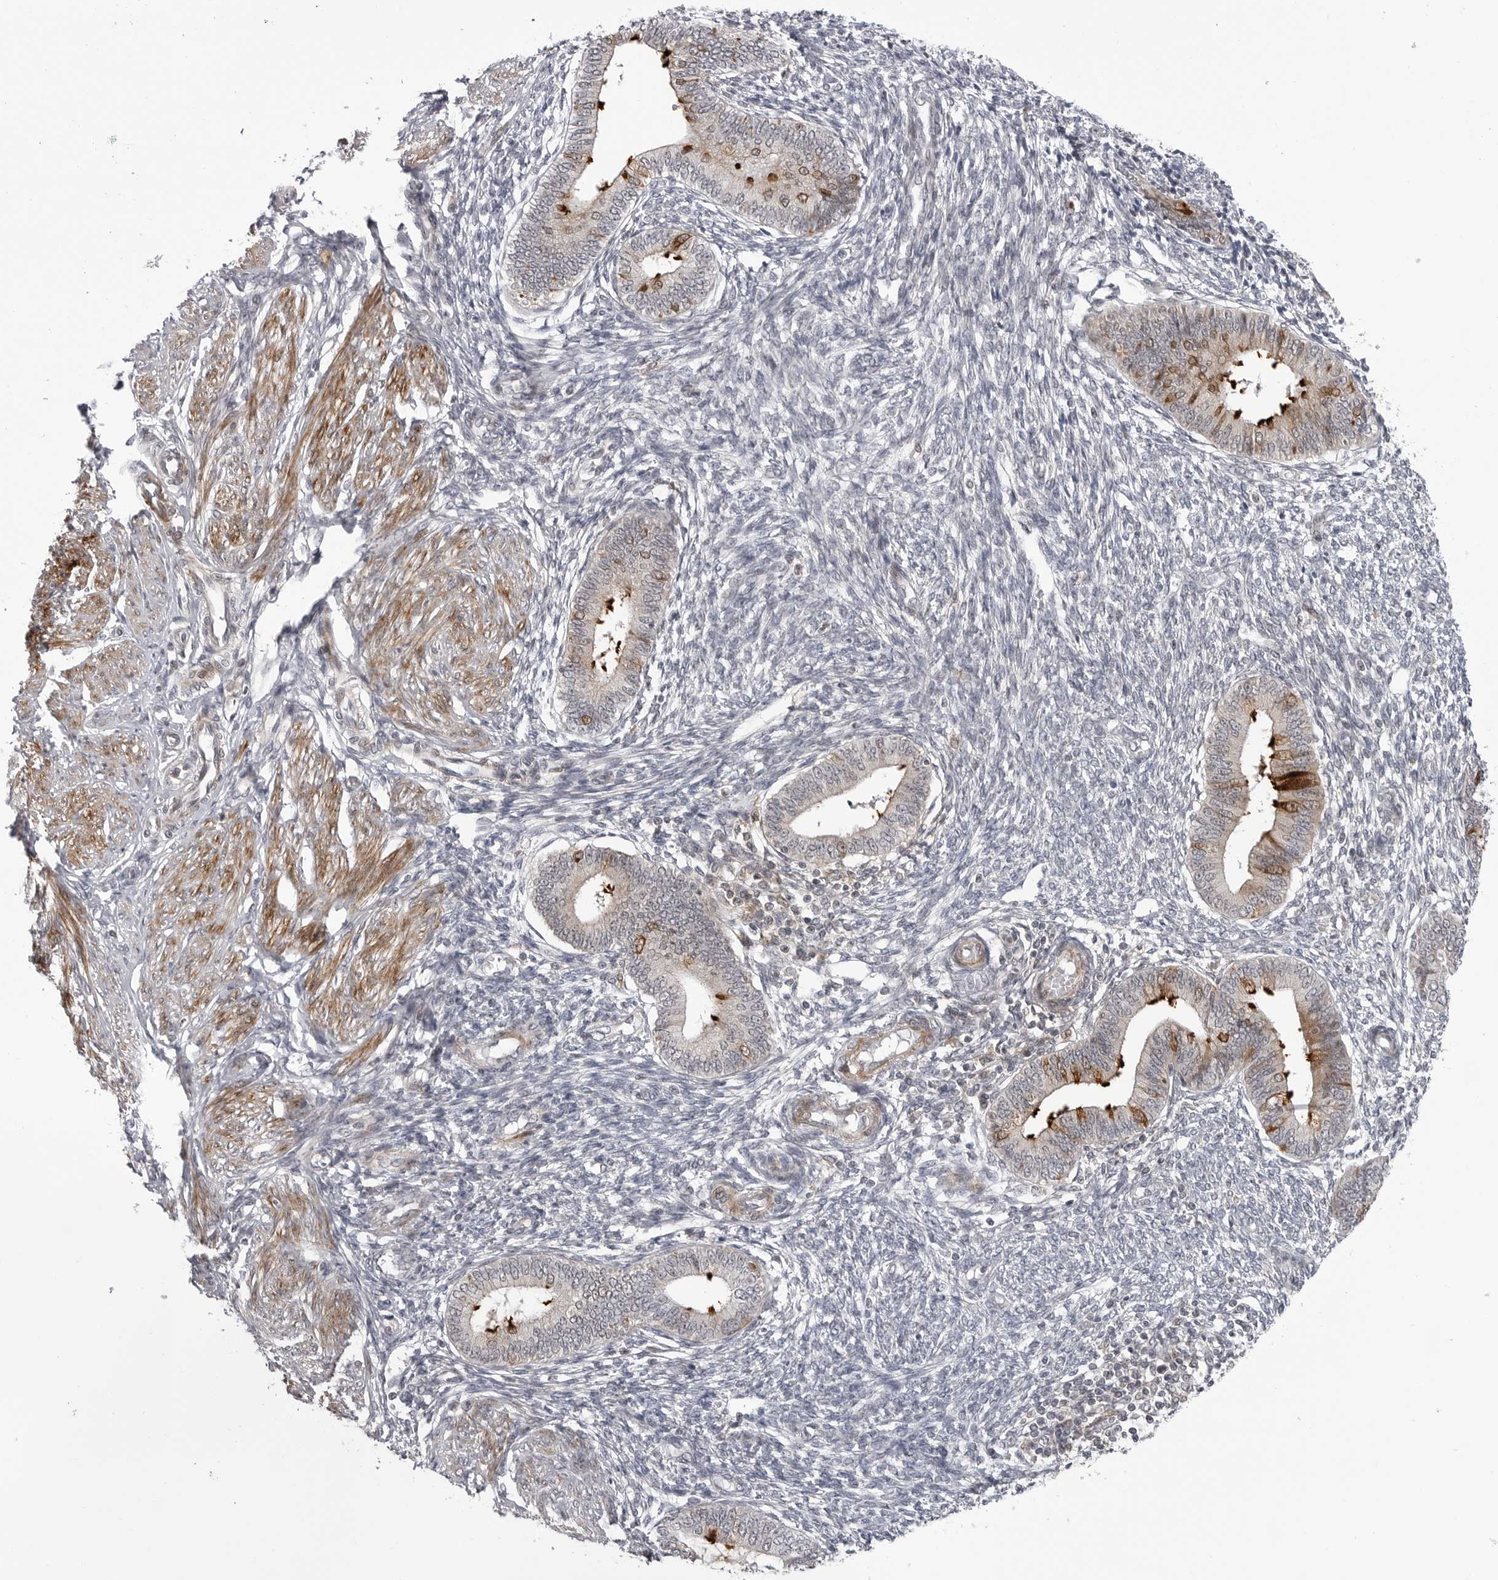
{"staining": {"intensity": "negative", "quantity": "none", "location": "none"}, "tissue": "endometrium", "cell_type": "Cells in endometrial stroma", "image_type": "normal", "snomed": [{"axis": "morphology", "description": "Normal tissue, NOS"}, {"axis": "topography", "description": "Endometrium"}], "caption": "Photomicrograph shows no protein positivity in cells in endometrial stroma of benign endometrium. Nuclei are stained in blue.", "gene": "ADAMTS5", "patient": {"sex": "female", "age": 46}}